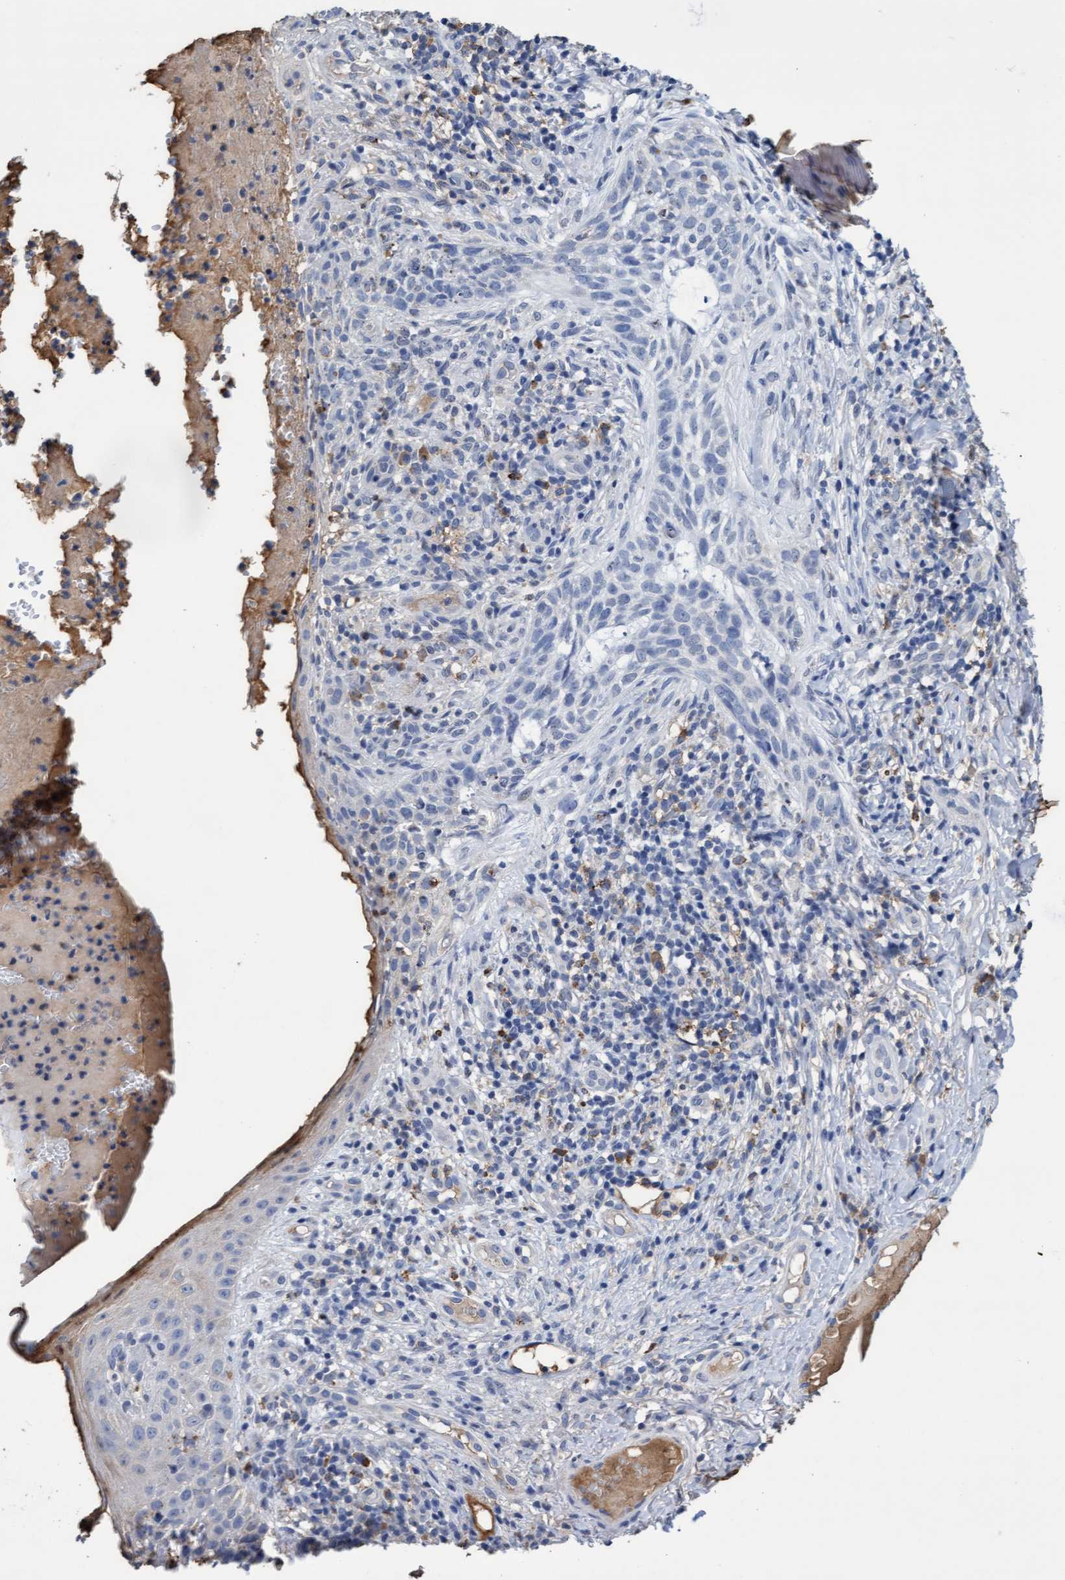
{"staining": {"intensity": "negative", "quantity": "none", "location": "none"}, "tissue": "skin cancer", "cell_type": "Tumor cells", "image_type": "cancer", "snomed": [{"axis": "morphology", "description": "Normal tissue, NOS"}, {"axis": "morphology", "description": "Basal cell carcinoma"}, {"axis": "topography", "description": "Skin"}], "caption": "Micrograph shows no protein expression in tumor cells of skin cancer tissue.", "gene": "GPR39", "patient": {"sex": "male", "age": 67}}